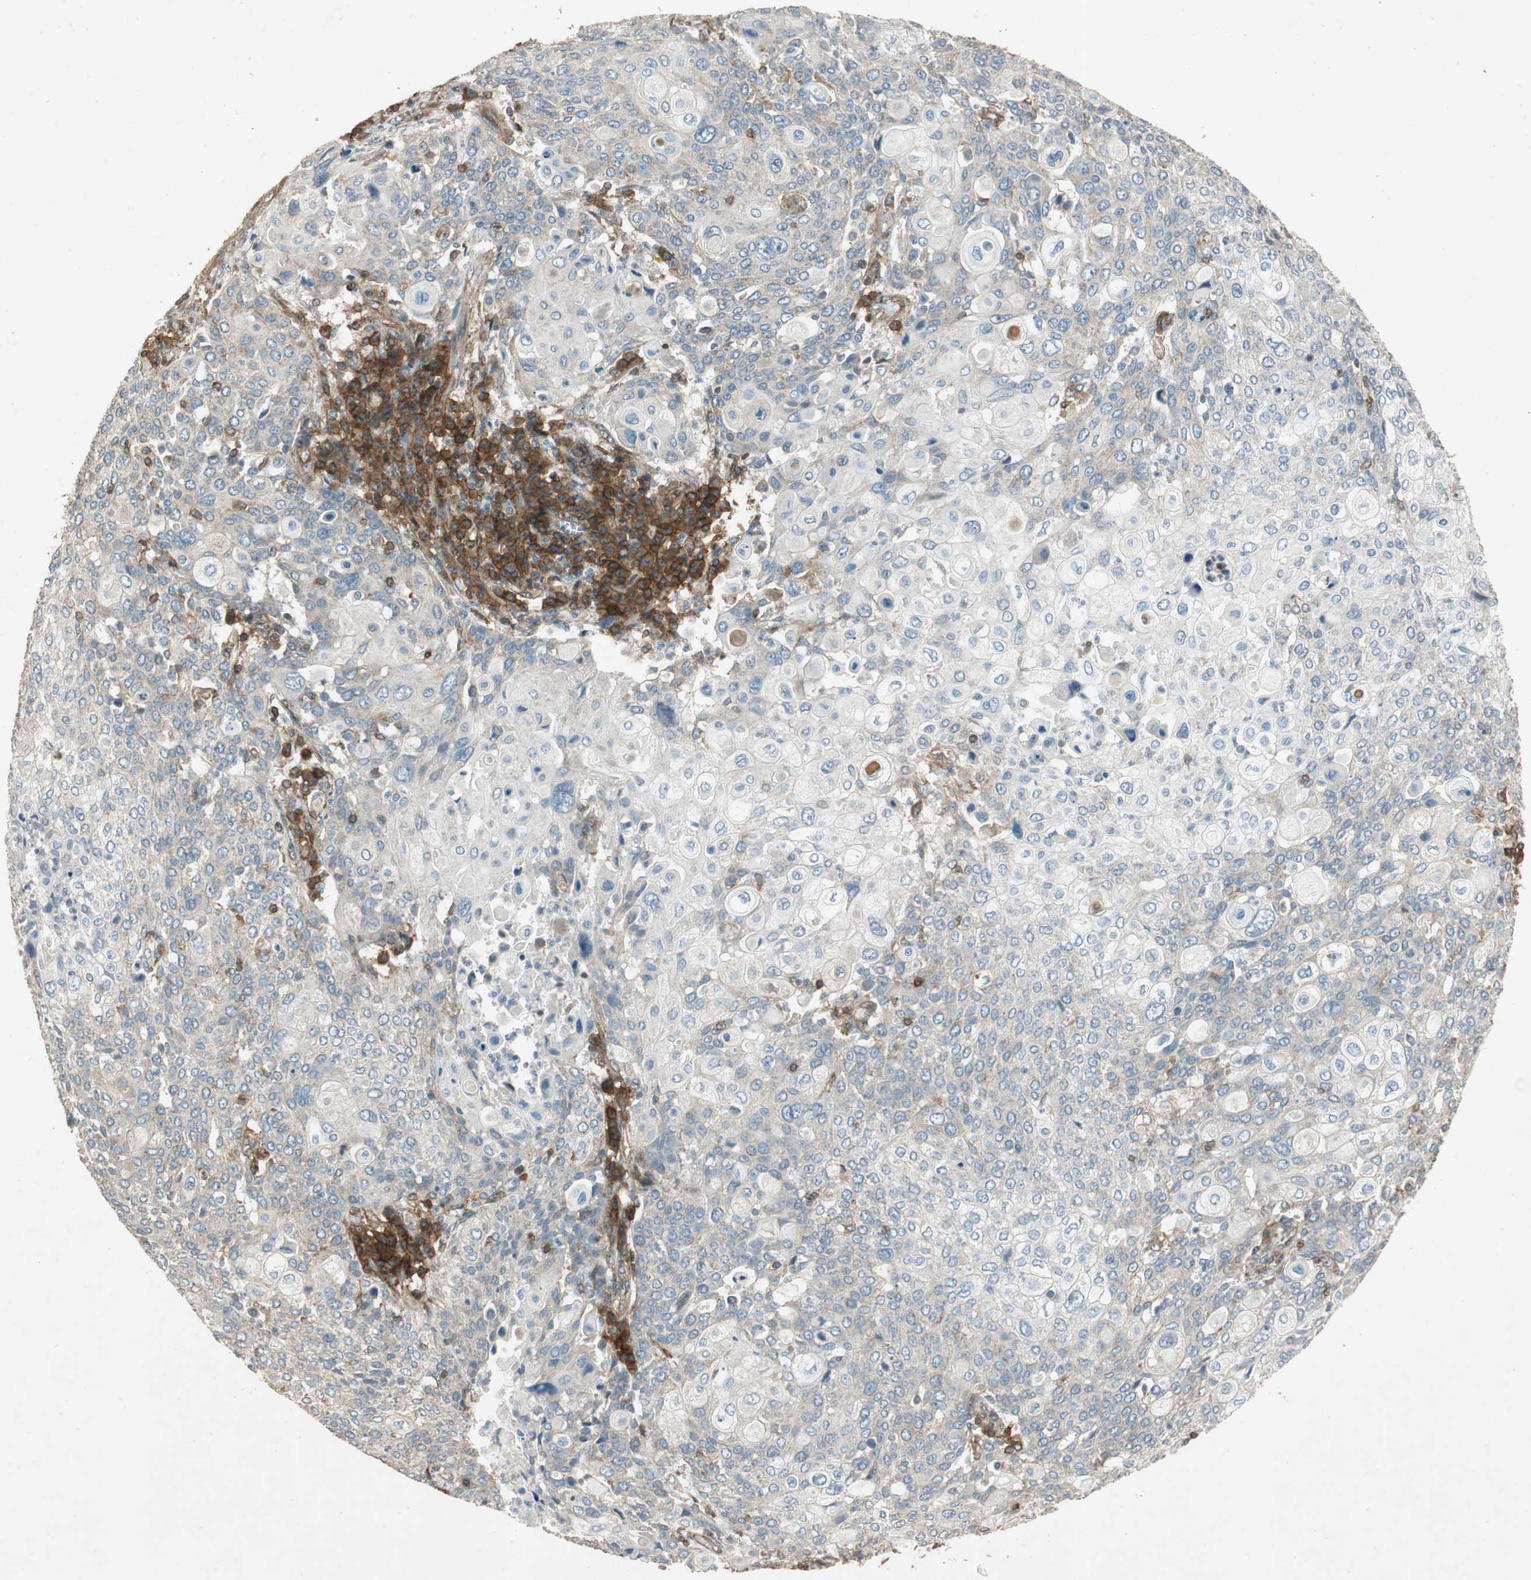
{"staining": {"intensity": "weak", "quantity": "25%-75%", "location": "cytoplasmic/membranous"}, "tissue": "cervical cancer", "cell_type": "Tumor cells", "image_type": "cancer", "snomed": [{"axis": "morphology", "description": "Squamous cell carcinoma, NOS"}, {"axis": "topography", "description": "Cervix"}], "caption": "Brown immunohistochemical staining in human cervical cancer (squamous cell carcinoma) demonstrates weak cytoplasmic/membranous staining in about 25%-75% of tumor cells. The staining was performed using DAB (3,3'-diaminobenzidine), with brown indicating positive protein expression. Nuclei are stained blue with hematoxylin.", "gene": "BTN3A3", "patient": {"sex": "female", "age": 40}}